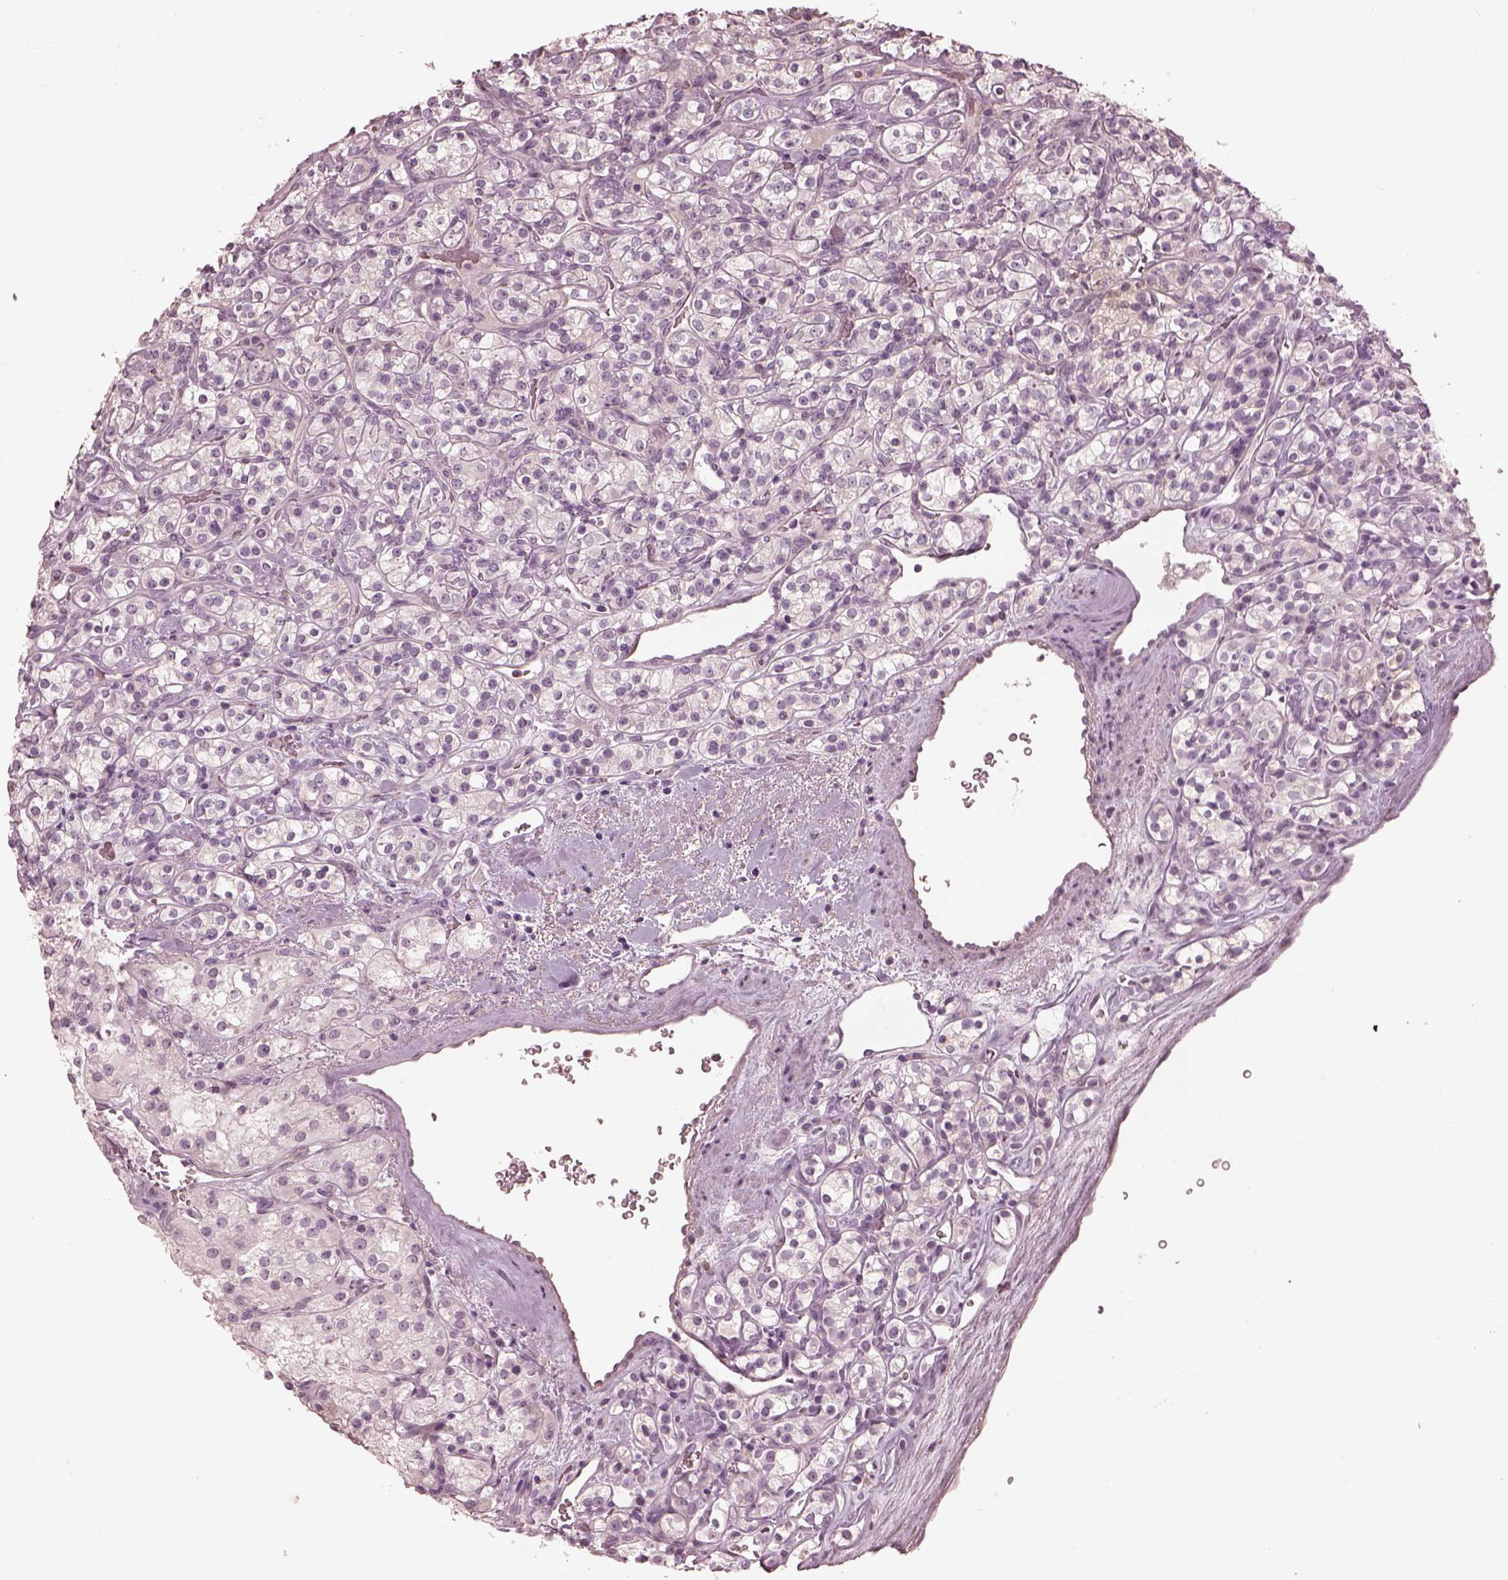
{"staining": {"intensity": "negative", "quantity": "none", "location": "none"}, "tissue": "renal cancer", "cell_type": "Tumor cells", "image_type": "cancer", "snomed": [{"axis": "morphology", "description": "Adenocarcinoma, NOS"}, {"axis": "topography", "description": "Kidney"}], "caption": "Tumor cells show no significant protein staining in renal cancer (adenocarcinoma). (DAB immunohistochemistry (IHC) with hematoxylin counter stain).", "gene": "OPTC", "patient": {"sex": "male", "age": 77}}